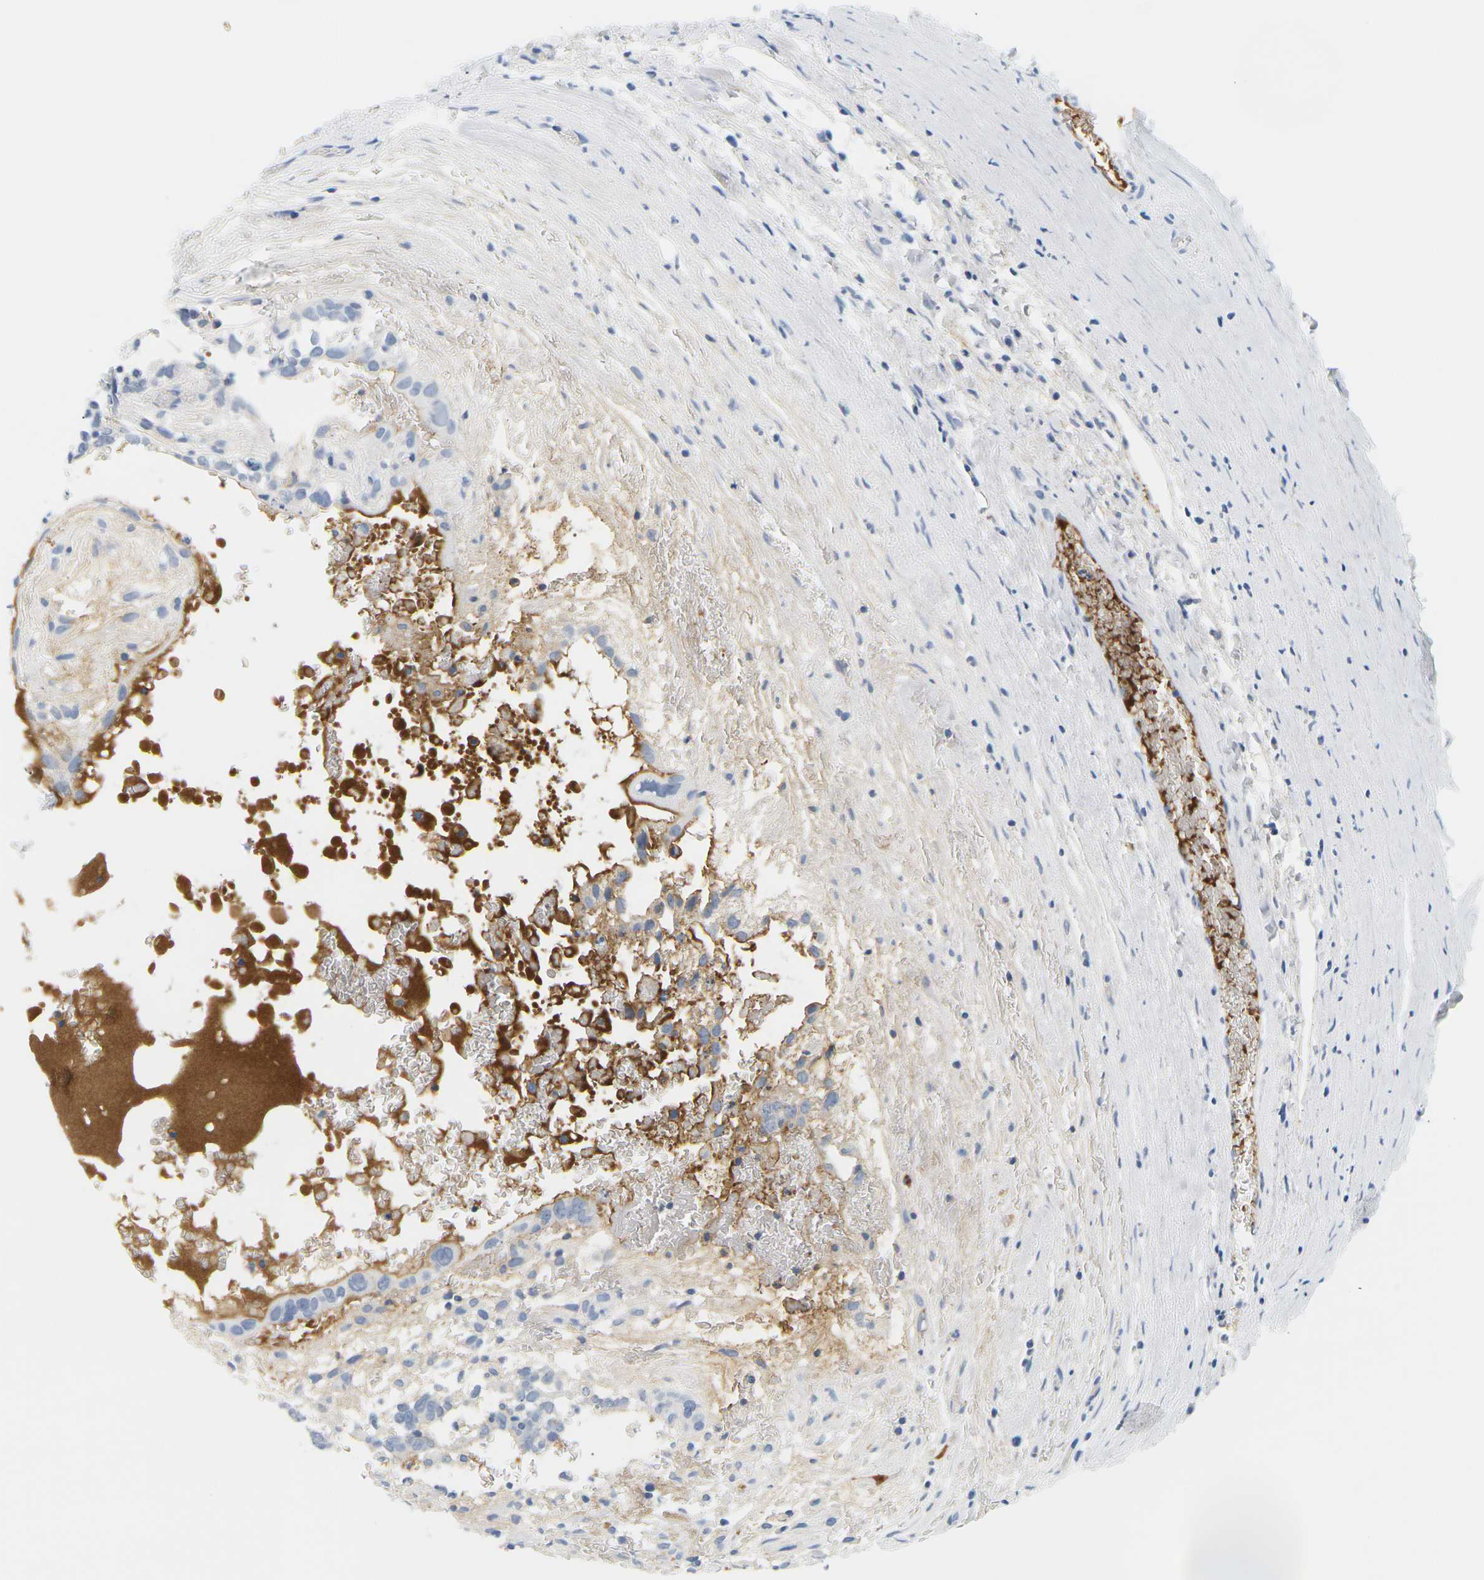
{"staining": {"intensity": "negative", "quantity": "none", "location": "none"}, "tissue": "testis cancer", "cell_type": "Tumor cells", "image_type": "cancer", "snomed": [{"axis": "morphology", "description": "Seminoma, NOS"}, {"axis": "morphology", "description": "Carcinoma, Embryonal, NOS"}, {"axis": "topography", "description": "Testis"}], "caption": "This is an immunohistochemistry photomicrograph of testis cancer (embryonal carcinoma). There is no expression in tumor cells.", "gene": "APOB", "patient": {"sex": "male", "age": 52}}